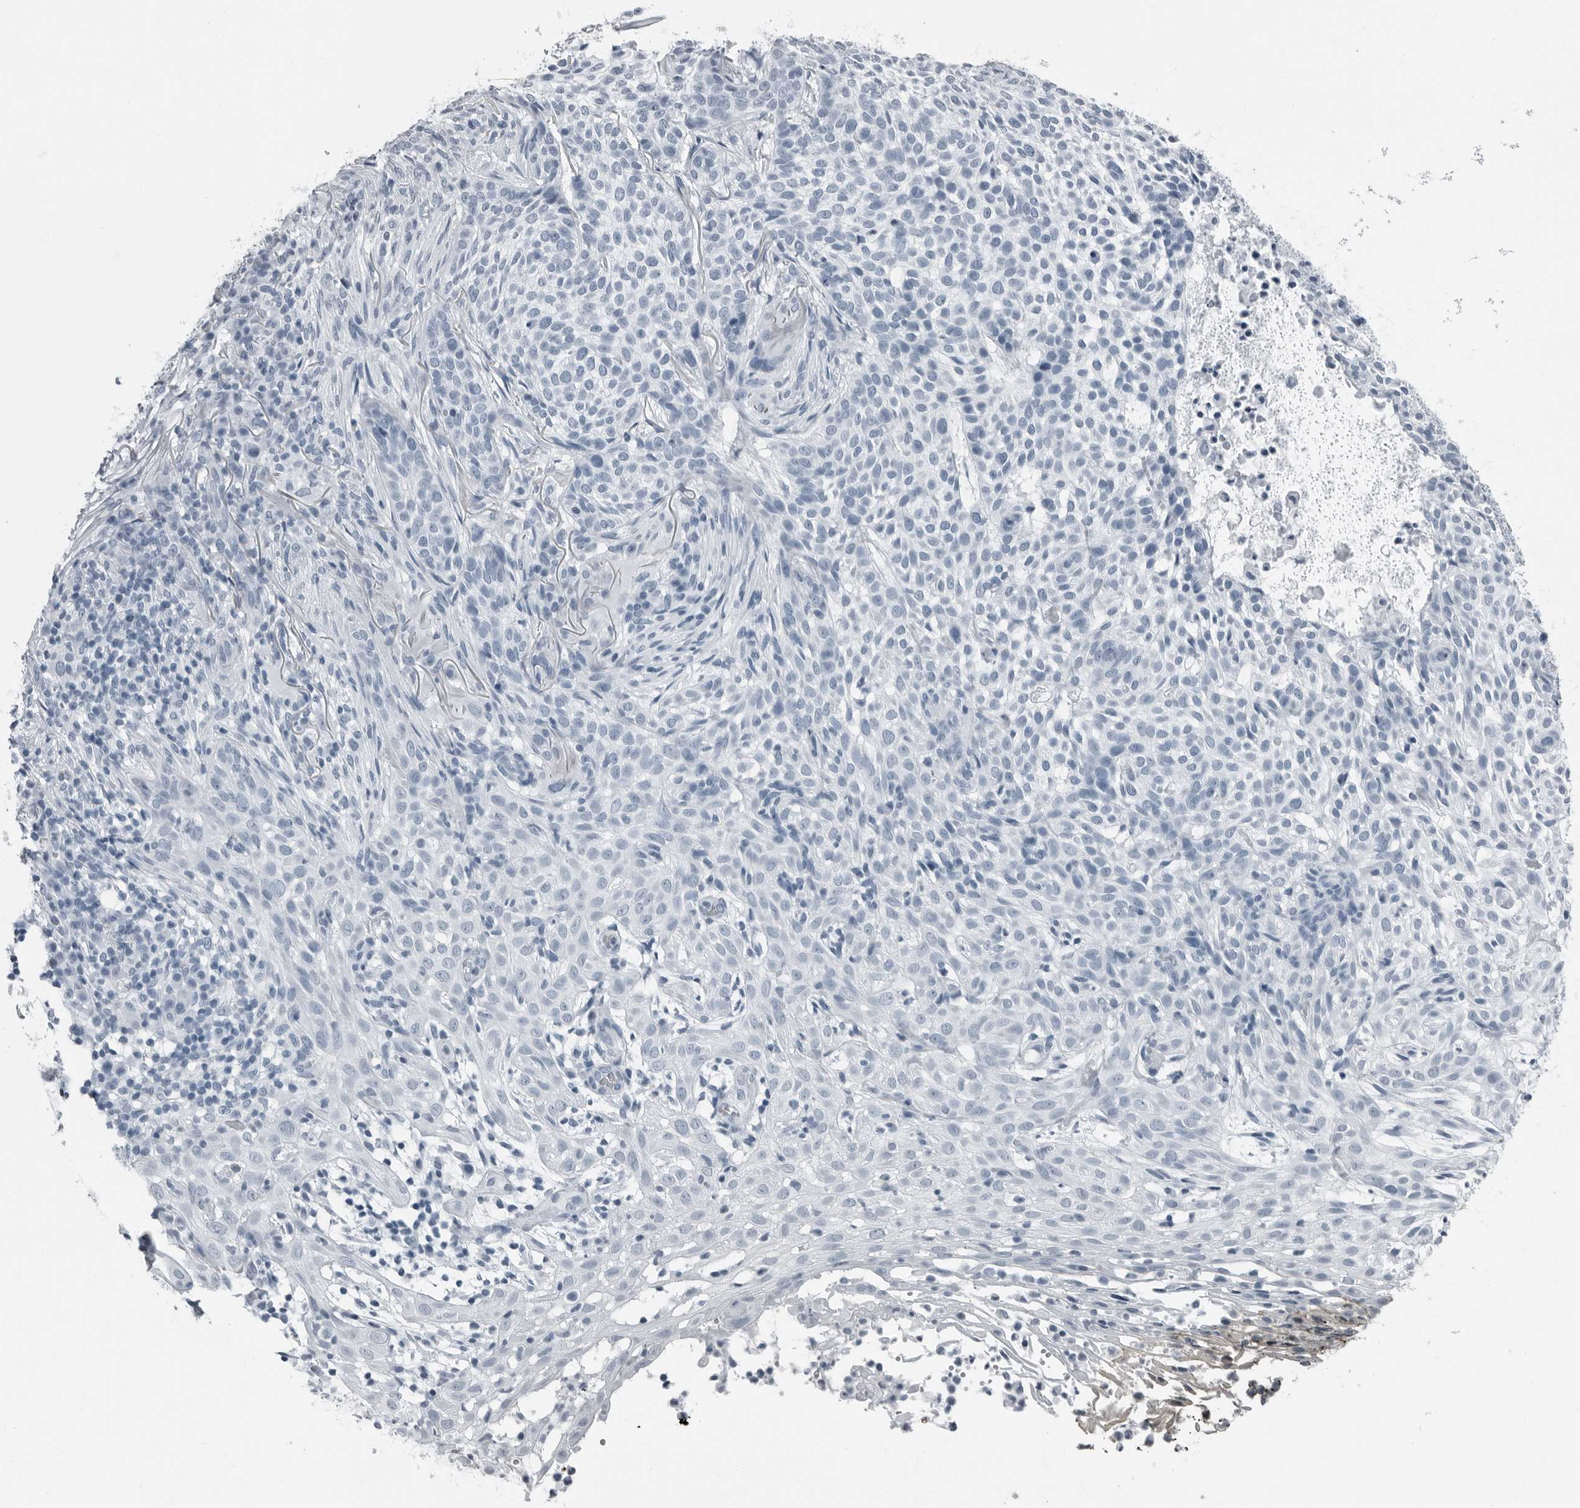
{"staining": {"intensity": "negative", "quantity": "none", "location": "none"}, "tissue": "skin cancer", "cell_type": "Tumor cells", "image_type": "cancer", "snomed": [{"axis": "morphology", "description": "Basal cell carcinoma"}, {"axis": "topography", "description": "Skin"}], "caption": "Skin cancer was stained to show a protein in brown. There is no significant staining in tumor cells. (Immunohistochemistry (ihc), brightfield microscopy, high magnification).", "gene": "PRSS1", "patient": {"sex": "female", "age": 64}}